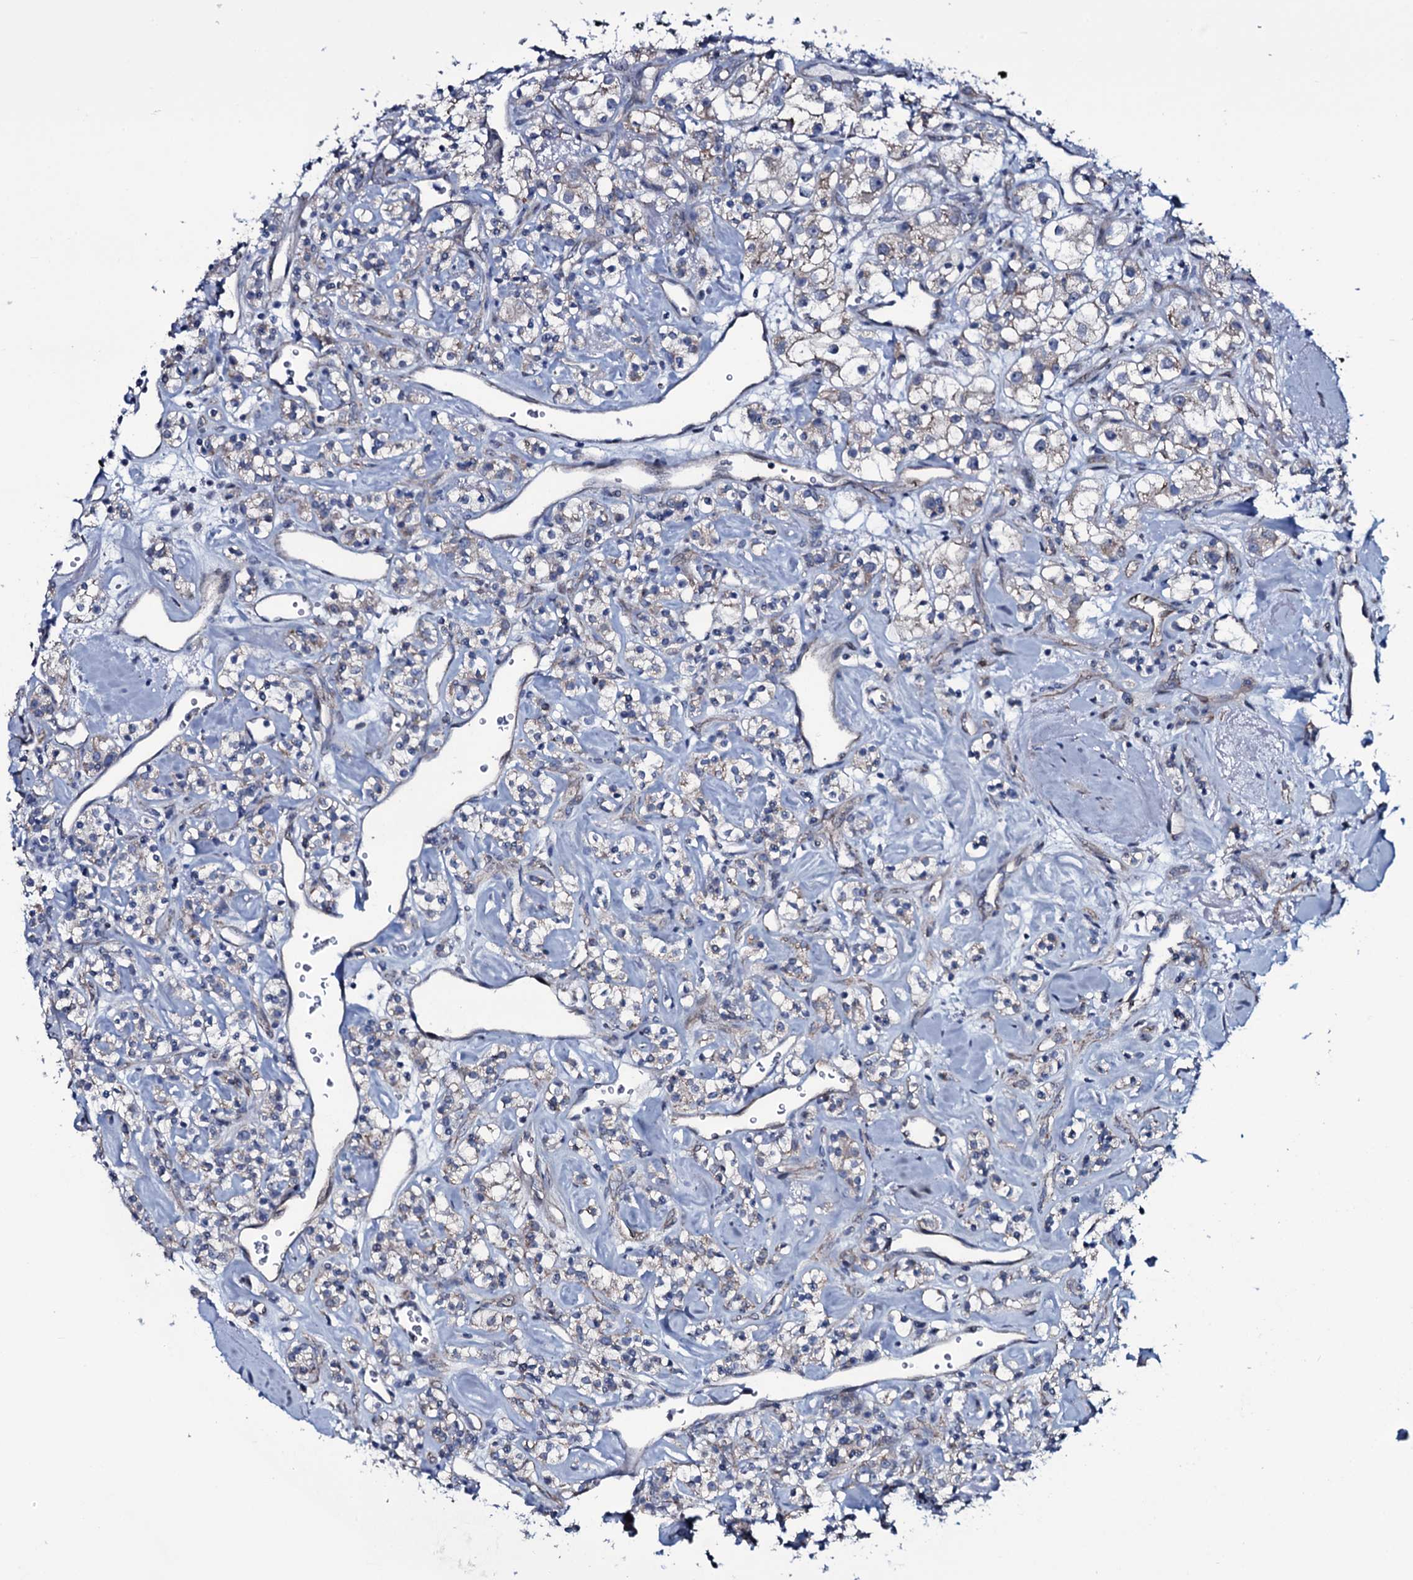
{"staining": {"intensity": "weak", "quantity": "<25%", "location": "cytoplasmic/membranous"}, "tissue": "renal cancer", "cell_type": "Tumor cells", "image_type": "cancer", "snomed": [{"axis": "morphology", "description": "Adenocarcinoma, NOS"}, {"axis": "topography", "description": "Kidney"}], "caption": "The immunohistochemistry image has no significant positivity in tumor cells of renal cancer tissue.", "gene": "WIPF3", "patient": {"sex": "male", "age": 77}}